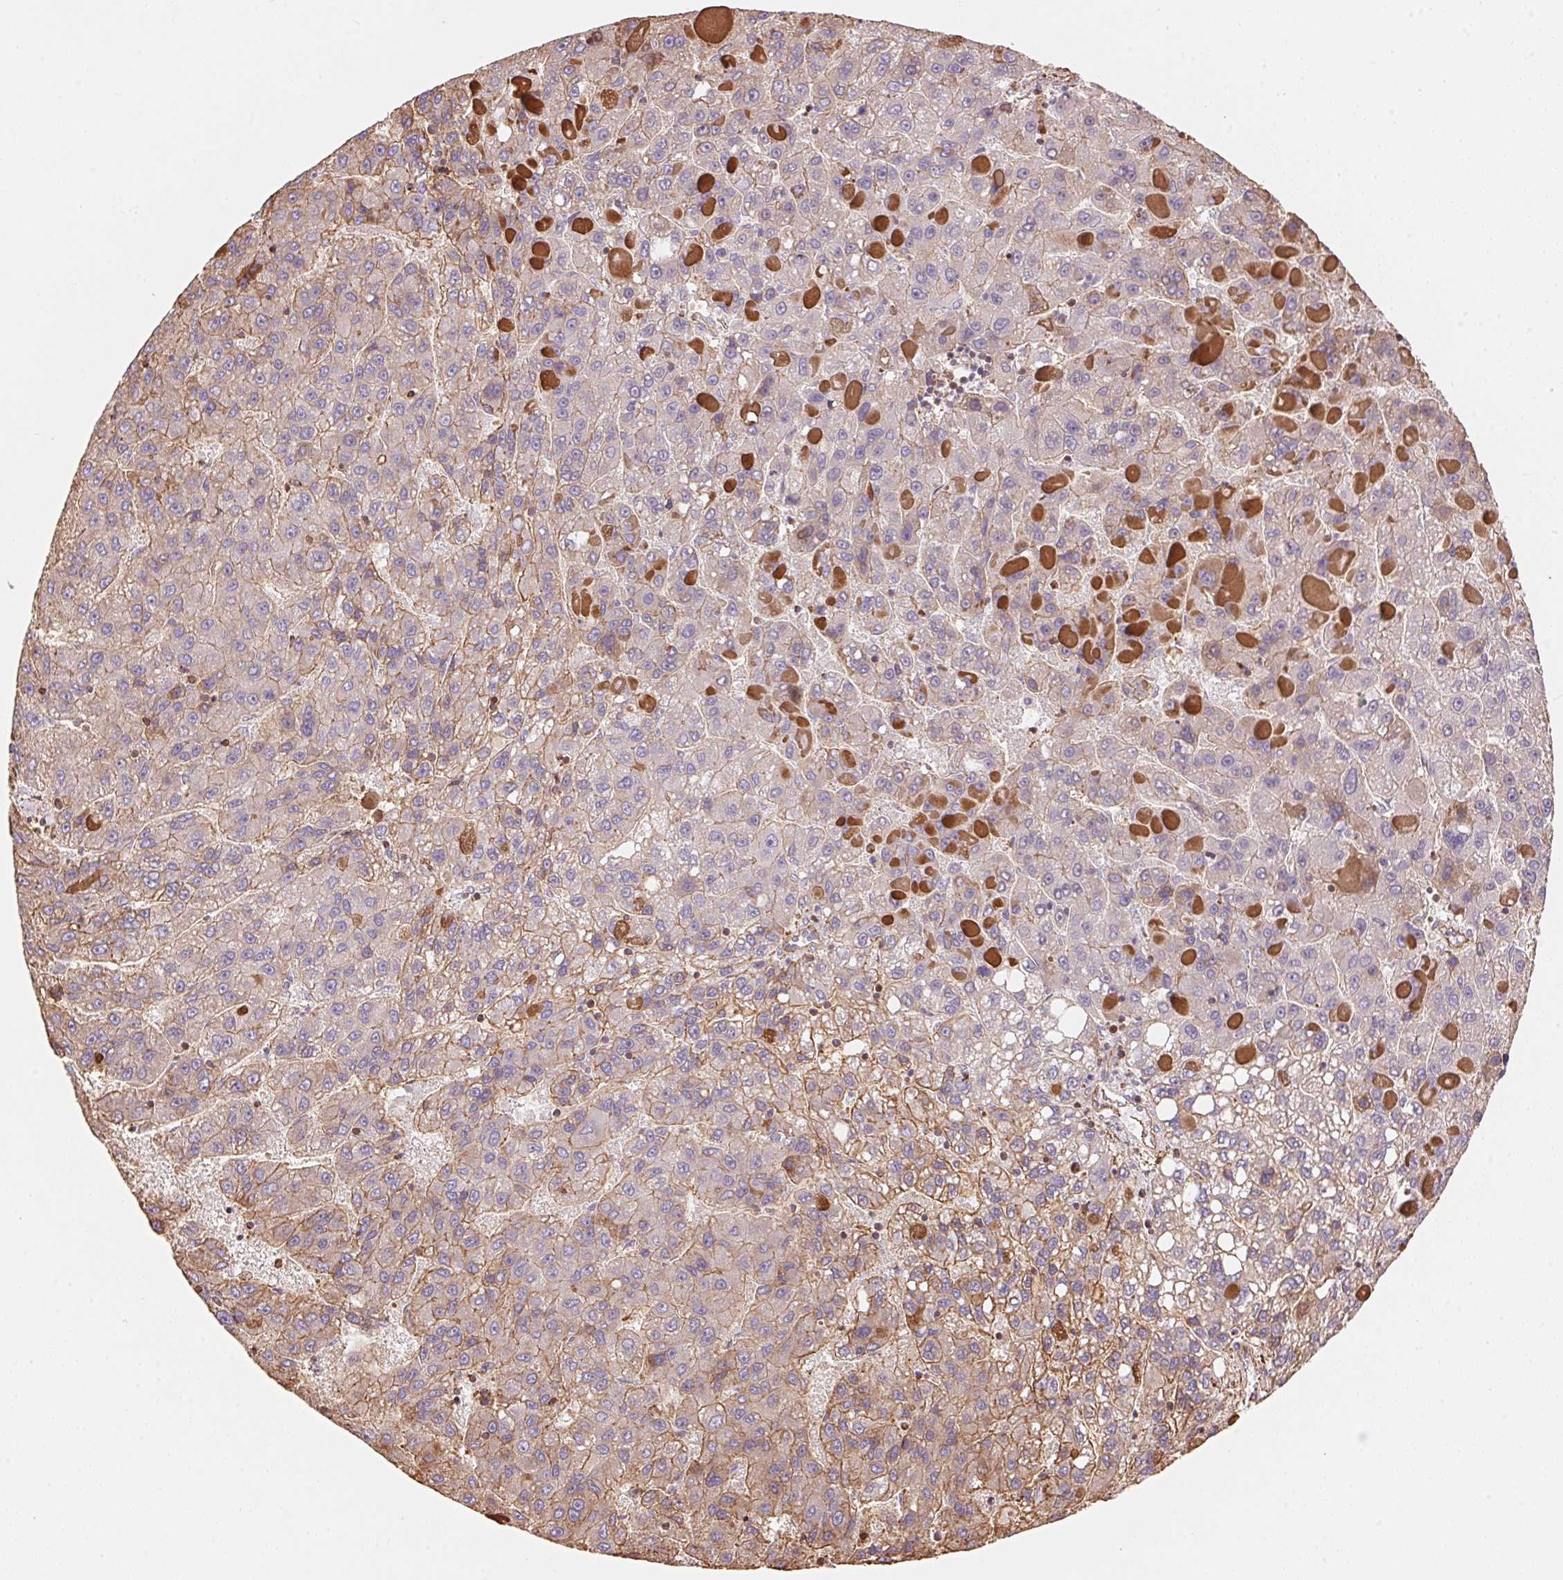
{"staining": {"intensity": "weak", "quantity": "<25%", "location": "cytoplasmic/membranous"}, "tissue": "liver cancer", "cell_type": "Tumor cells", "image_type": "cancer", "snomed": [{"axis": "morphology", "description": "Carcinoma, Hepatocellular, NOS"}, {"axis": "topography", "description": "Liver"}], "caption": "The photomicrograph exhibits no staining of tumor cells in liver cancer (hepatocellular carcinoma).", "gene": "FRAS1", "patient": {"sex": "female", "age": 82}}